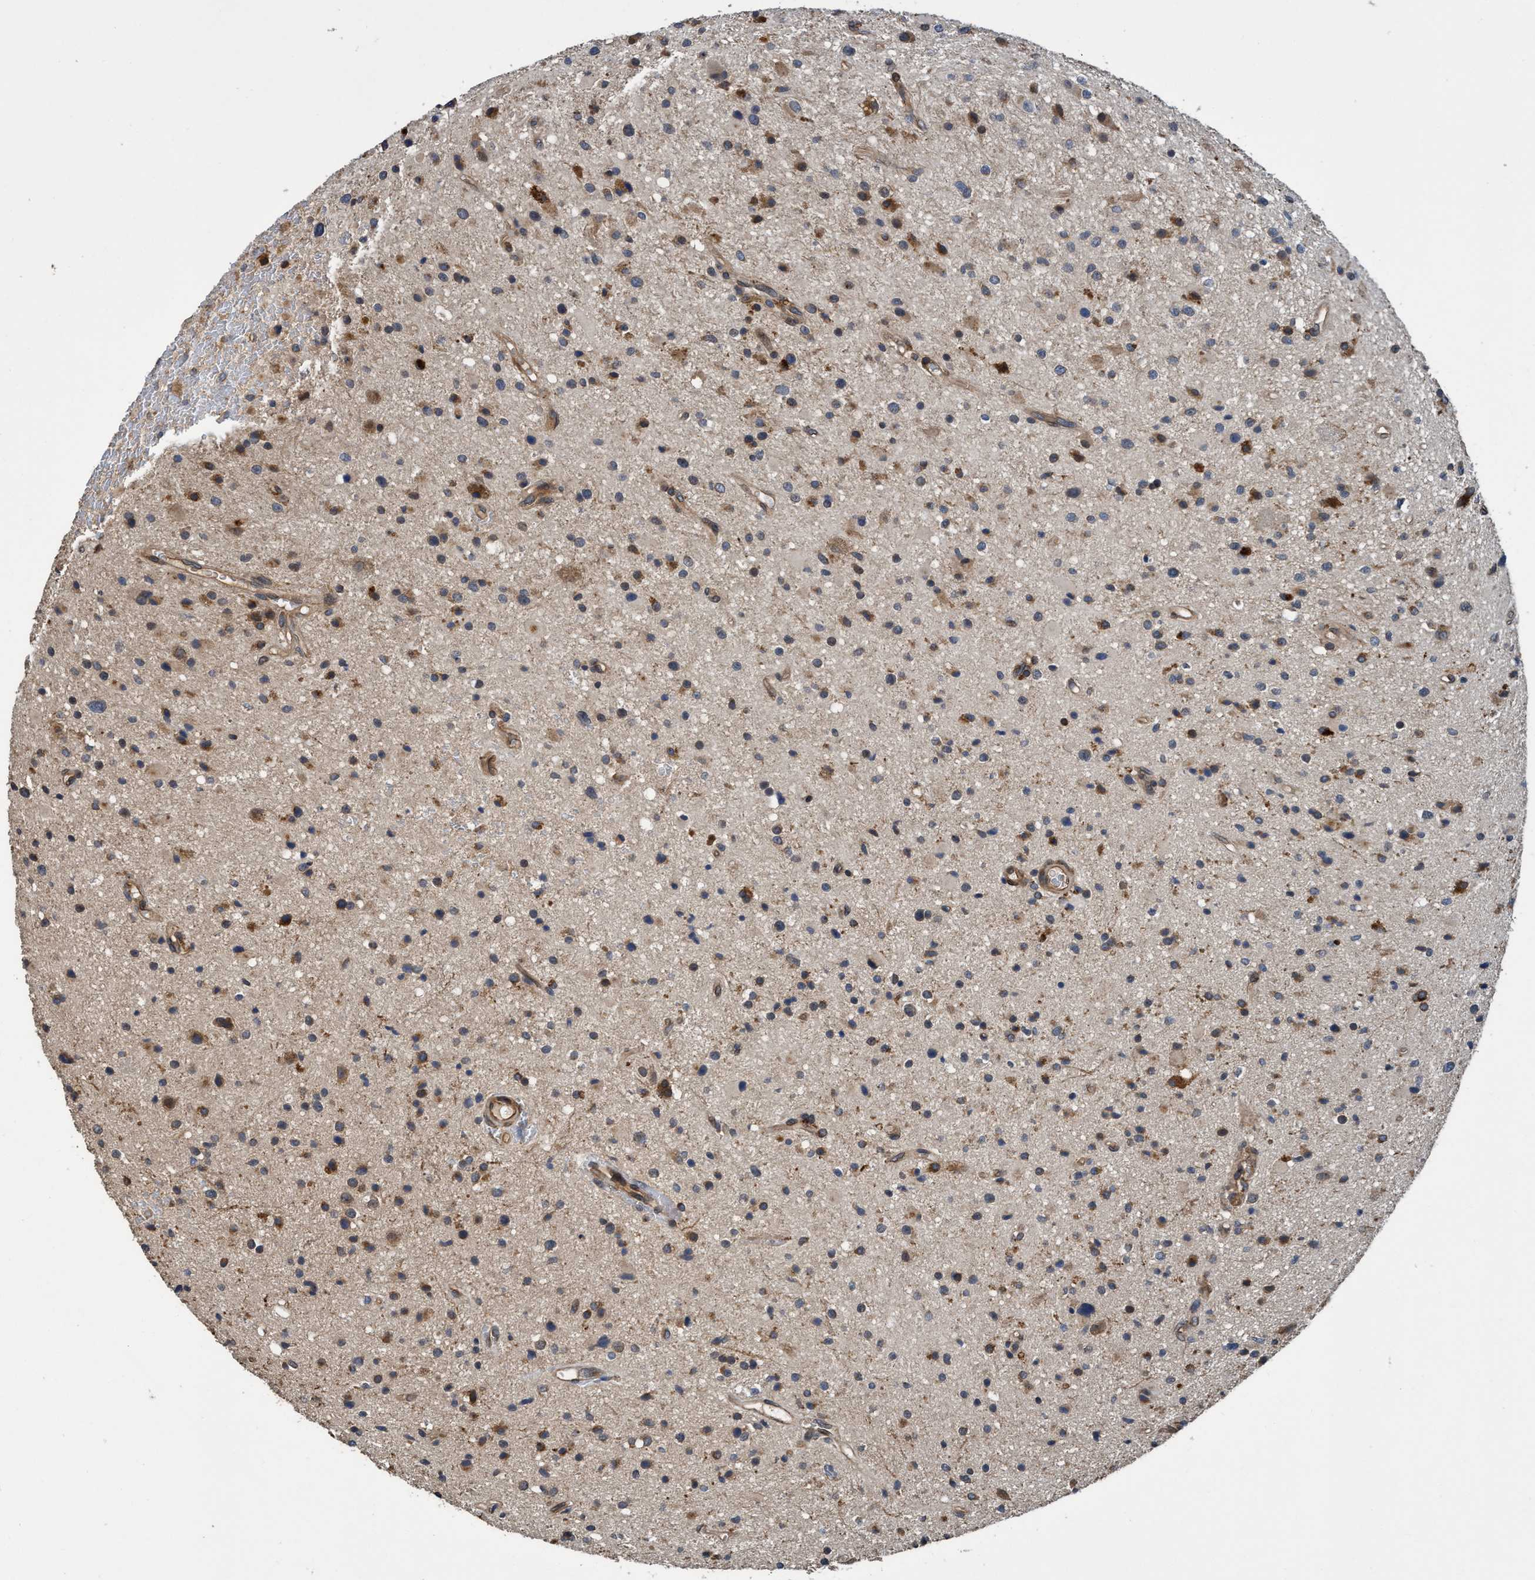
{"staining": {"intensity": "strong", "quantity": "<25%", "location": "cytoplasmic/membranous"}, "tissue": "glioma", "cell_type": "Tumor cells", "image_type": "cancer", "snomed": [{"axis": "morphology", "description": "Glioma, malignant, High grade"}, {"axis": "topography", "description": "Brain"}], "caption": "Protein staining of glioma tissue demonstrates strong cytoplasmic/membranous positivity in about <25% of tumor cells. (DAB (3,3'-diaminobenzidine) IHC, brown staining for protein, blue staining for nuclei).", "gene": "MACC1", "patient": {"sex": "male", "age": 33}}